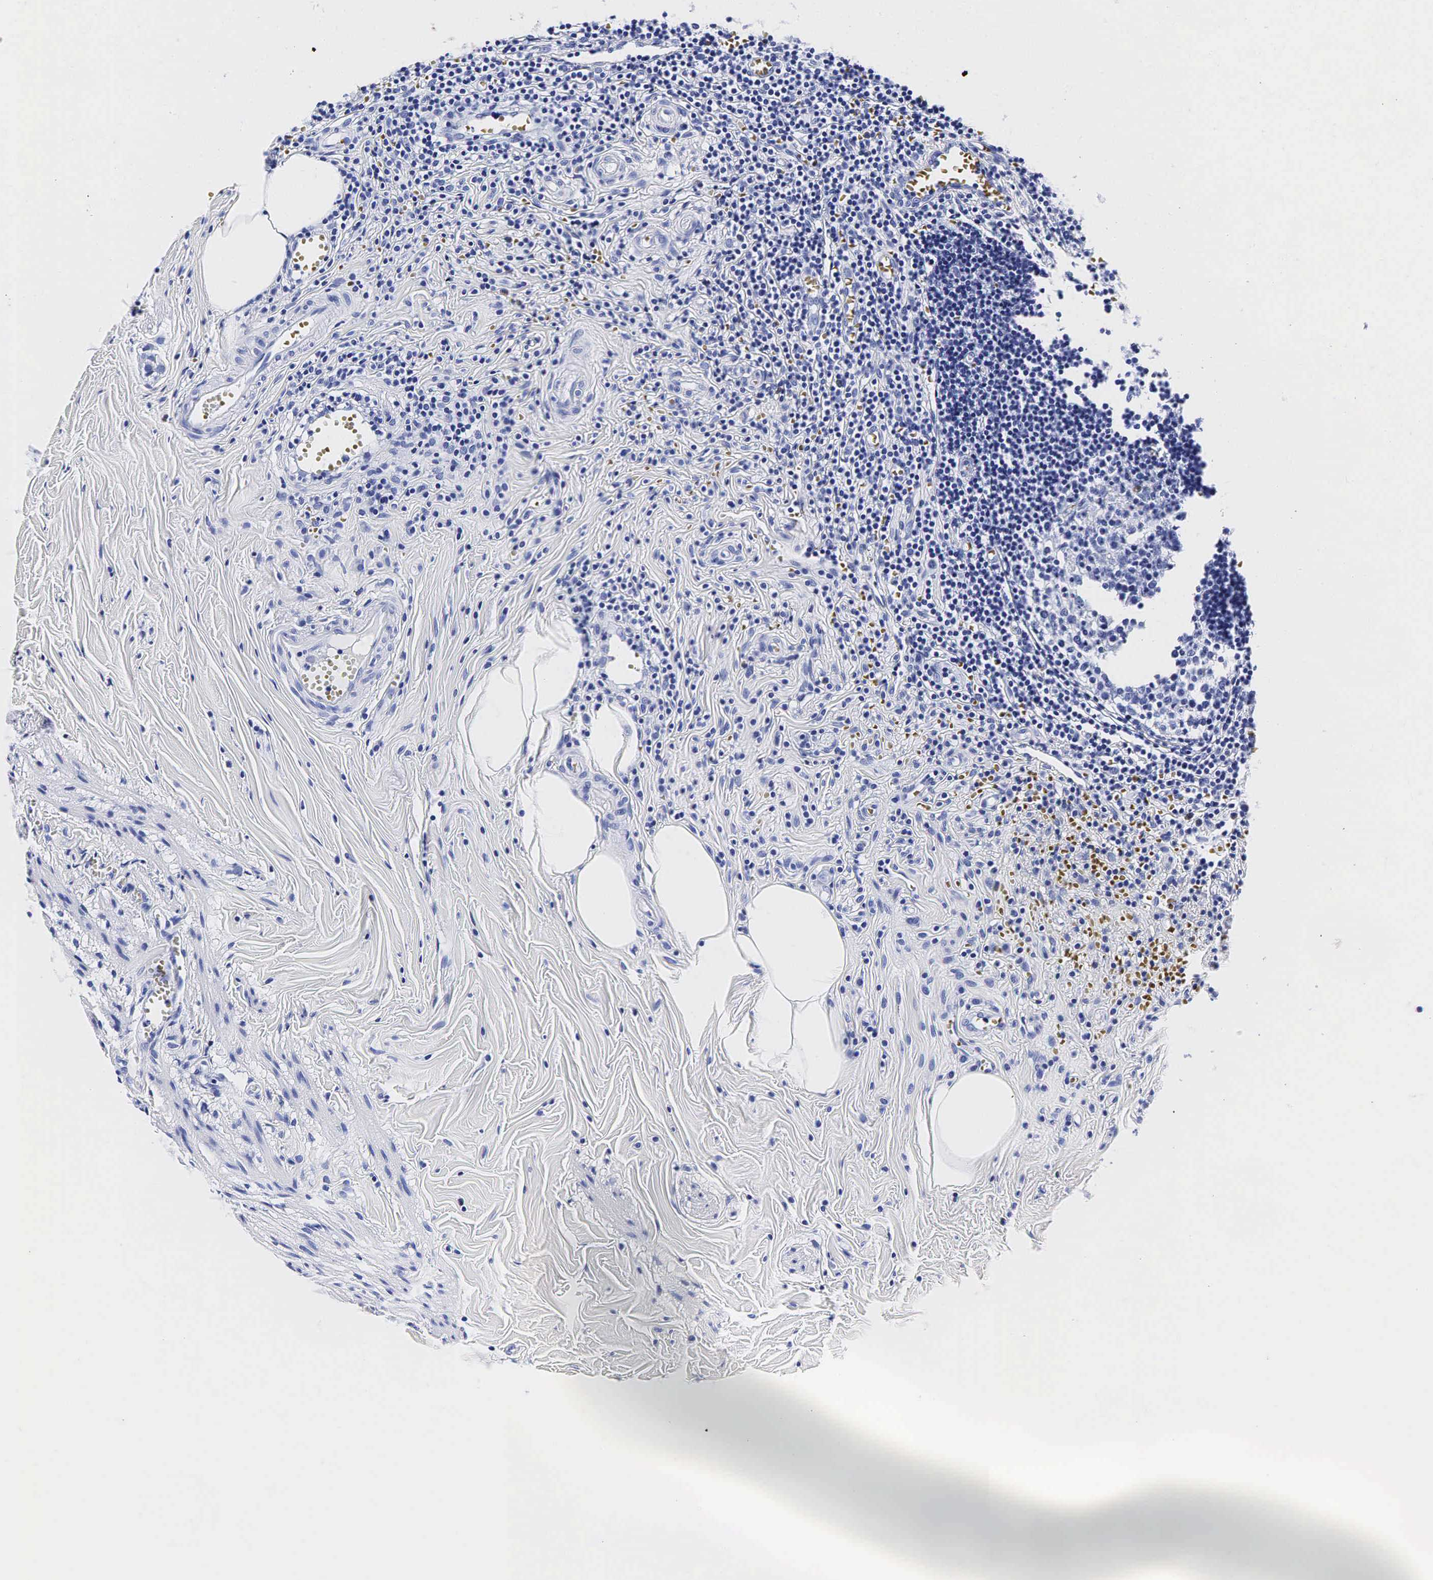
{"staining": {"intensity": "negative", "quantity": "none", "location": "none"}, "tissue": "appendix", "cell_type": "Glandular cells", "image_type": "normal", "snomed": [{"axis": "morphology", "description": "Normal tissue, NOS"}, {"axis": "topography", "description": "Appendix"}], "caption": "The immunohistochemistry (IHC) photomicrograph has no significant positivity in glandular cells of appendix.", "gene": "ACP3", "patient": {"sex": "female", "age": 19}}